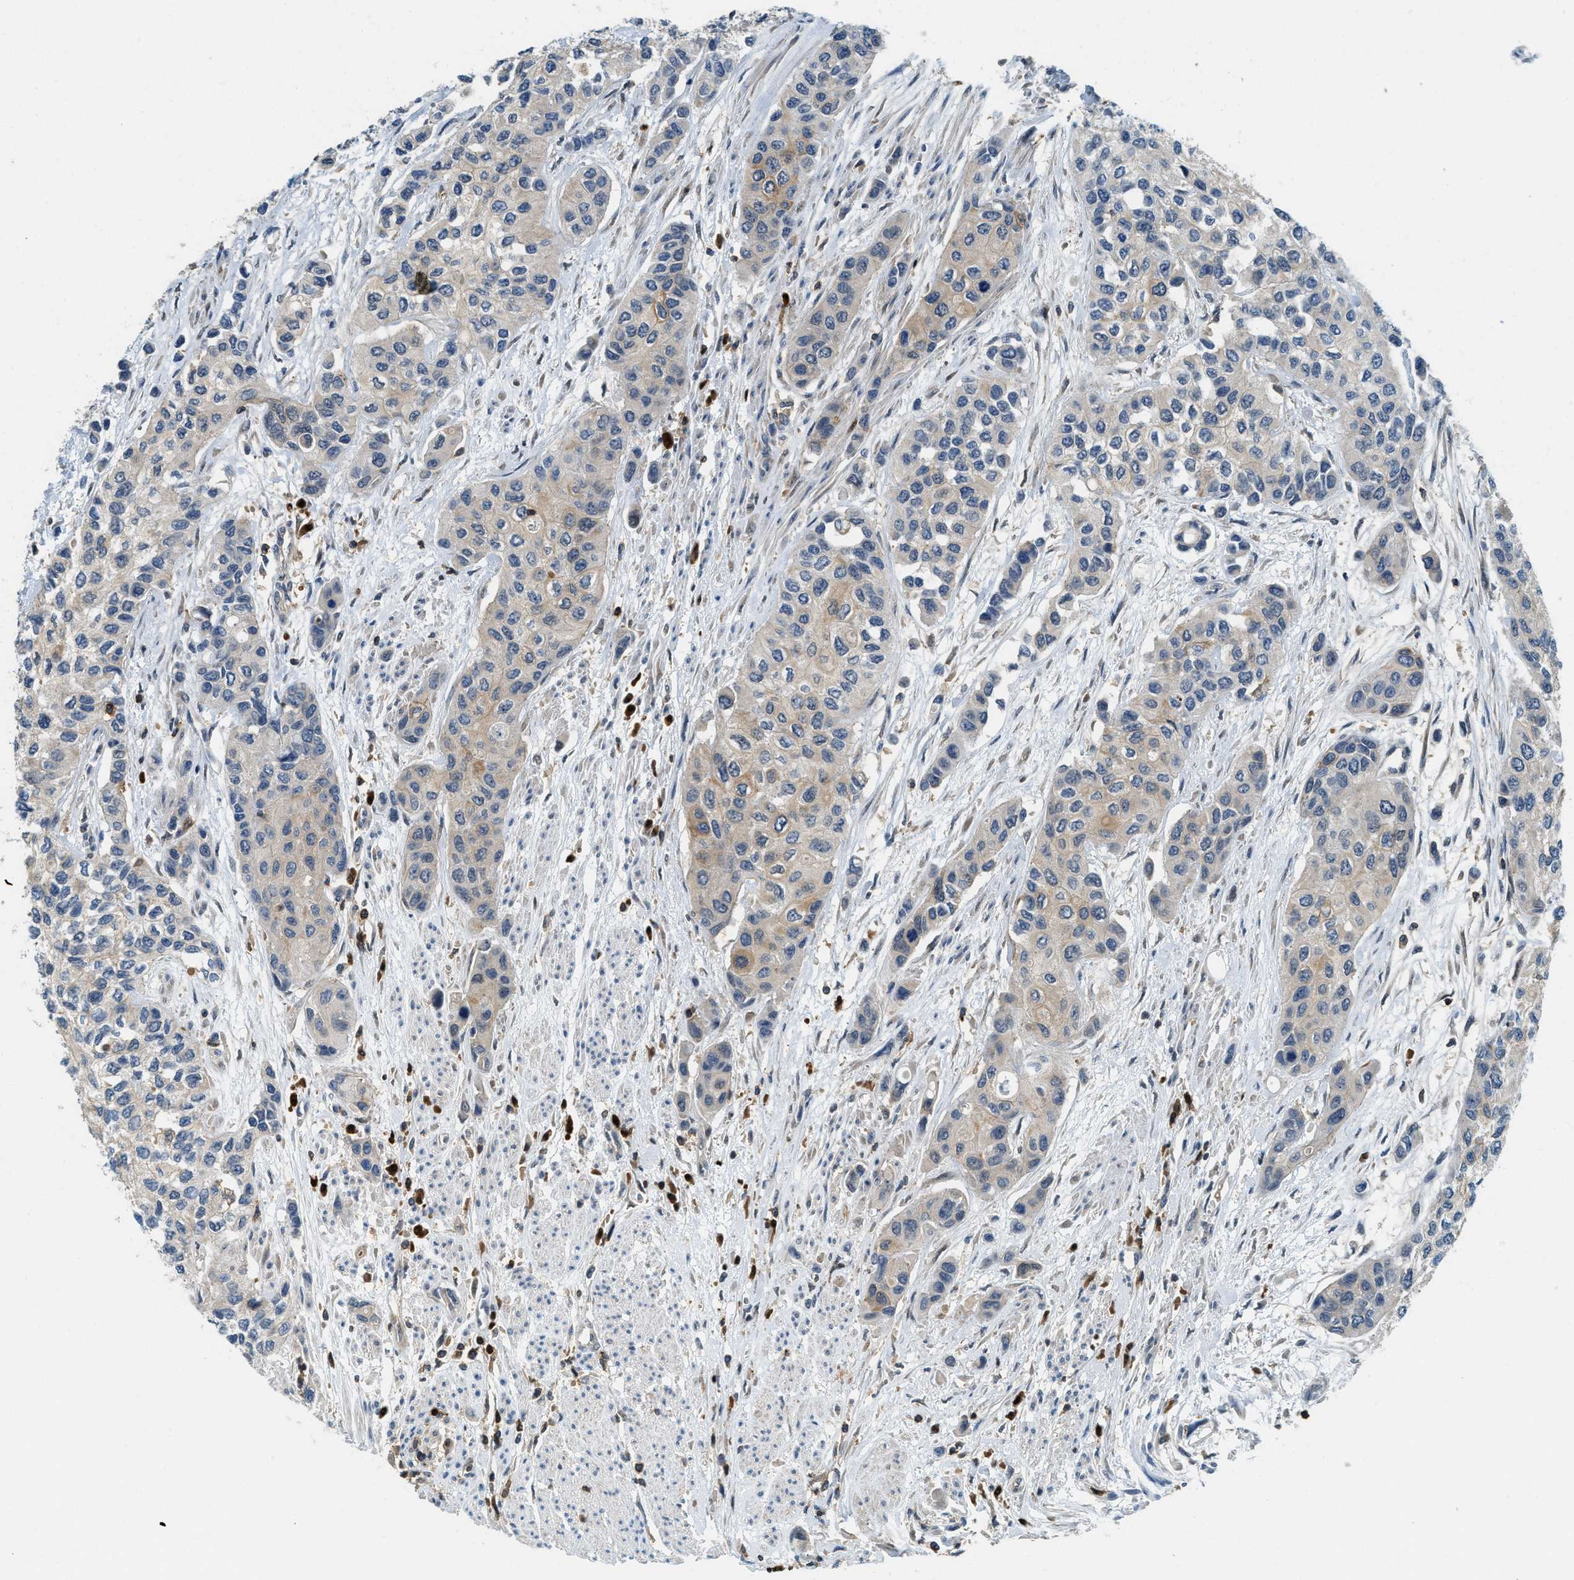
{"staining": {"intensity": "weak", "quantity": "25%-75%", "location": "cytoplasmic/membranous"}, "tissue": "urothelial cancer", "cell_type": "Tumor cells", "image_type": "cancer", "snomed": [{"axis": "morphology", "description": "Urothelial carcinoma, High grade"}, {"axis": "topography", "description": "Urinary bladder"}], "caption": "Immunohistochemical staining of human urothelial cancer displays low levels of weak cytoplasmic/membranous protein expression in approximately 25%-75% of tumor cells.", "gene": "GMPPB", "patient": {"sex": "female", "age": 56}}